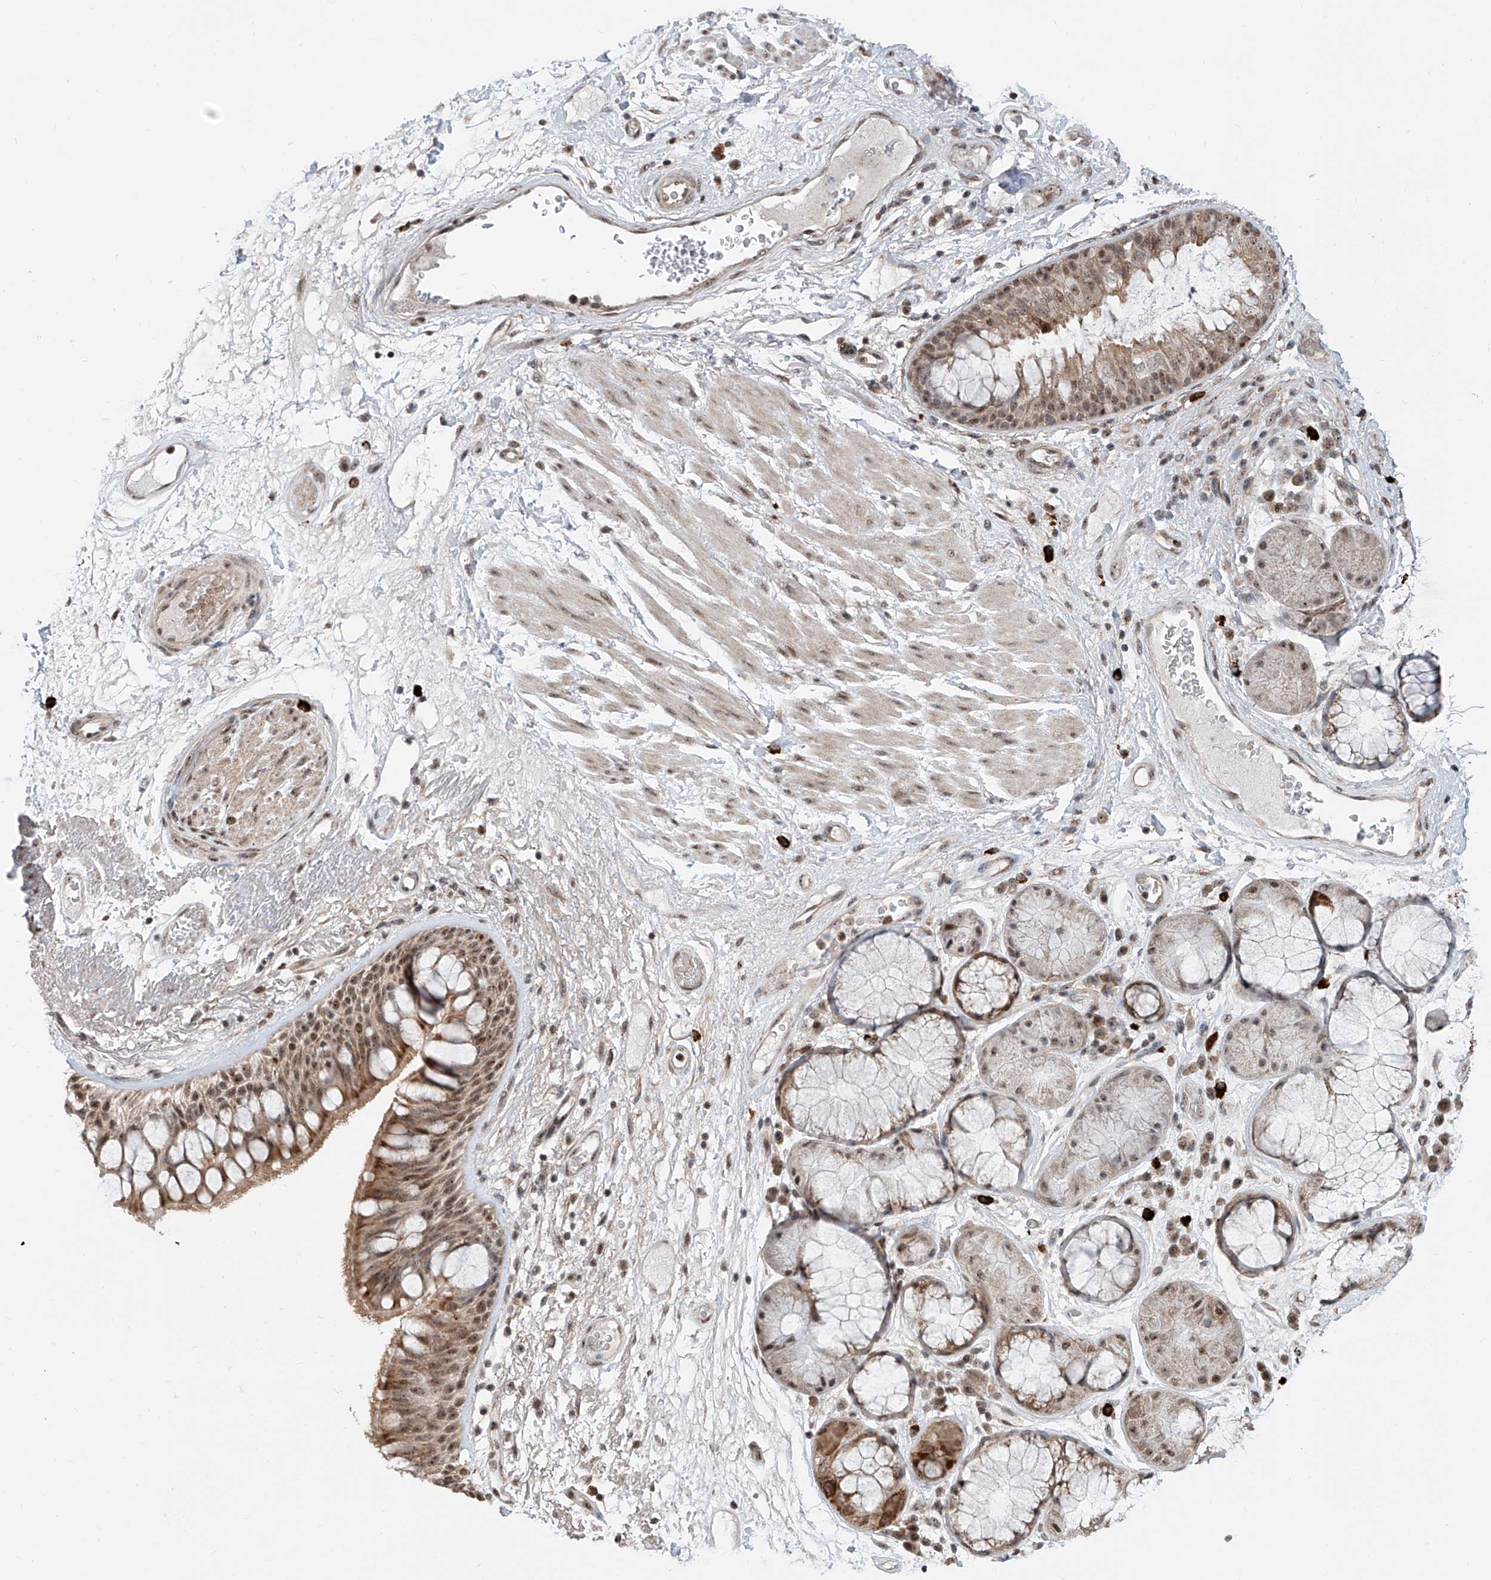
{"staining": {"intensity": "moderate", "quantity": "25%-75%", "location": "cytoplasmic/membranous,nuclear"}, "tissue": "bronchus", "cell_type": "Respiratory epithelial cells", "image_type": "normal", "snomed": [{"axis": "morphology", "description": "Normal tissue, NOS"}, {"axis": "morphology", "description": "Squamous cell carcinoma, NOS"}, {"axis": "topography", "description": "Lymph node"}, {"axis": "topography", "description": "Bronchus"}, {"axis": "topography", "description": "Lung"}], "caption": "High-power microscopy captured an IHC histopathology image of benign bronchus, revealing moderate cytoplasmic/membranous,nuclear positivity in about 25%-75% of respiratory epithelial cells.", "gene": "SDE2", "patient": {"sex": "male", "age": 66}}